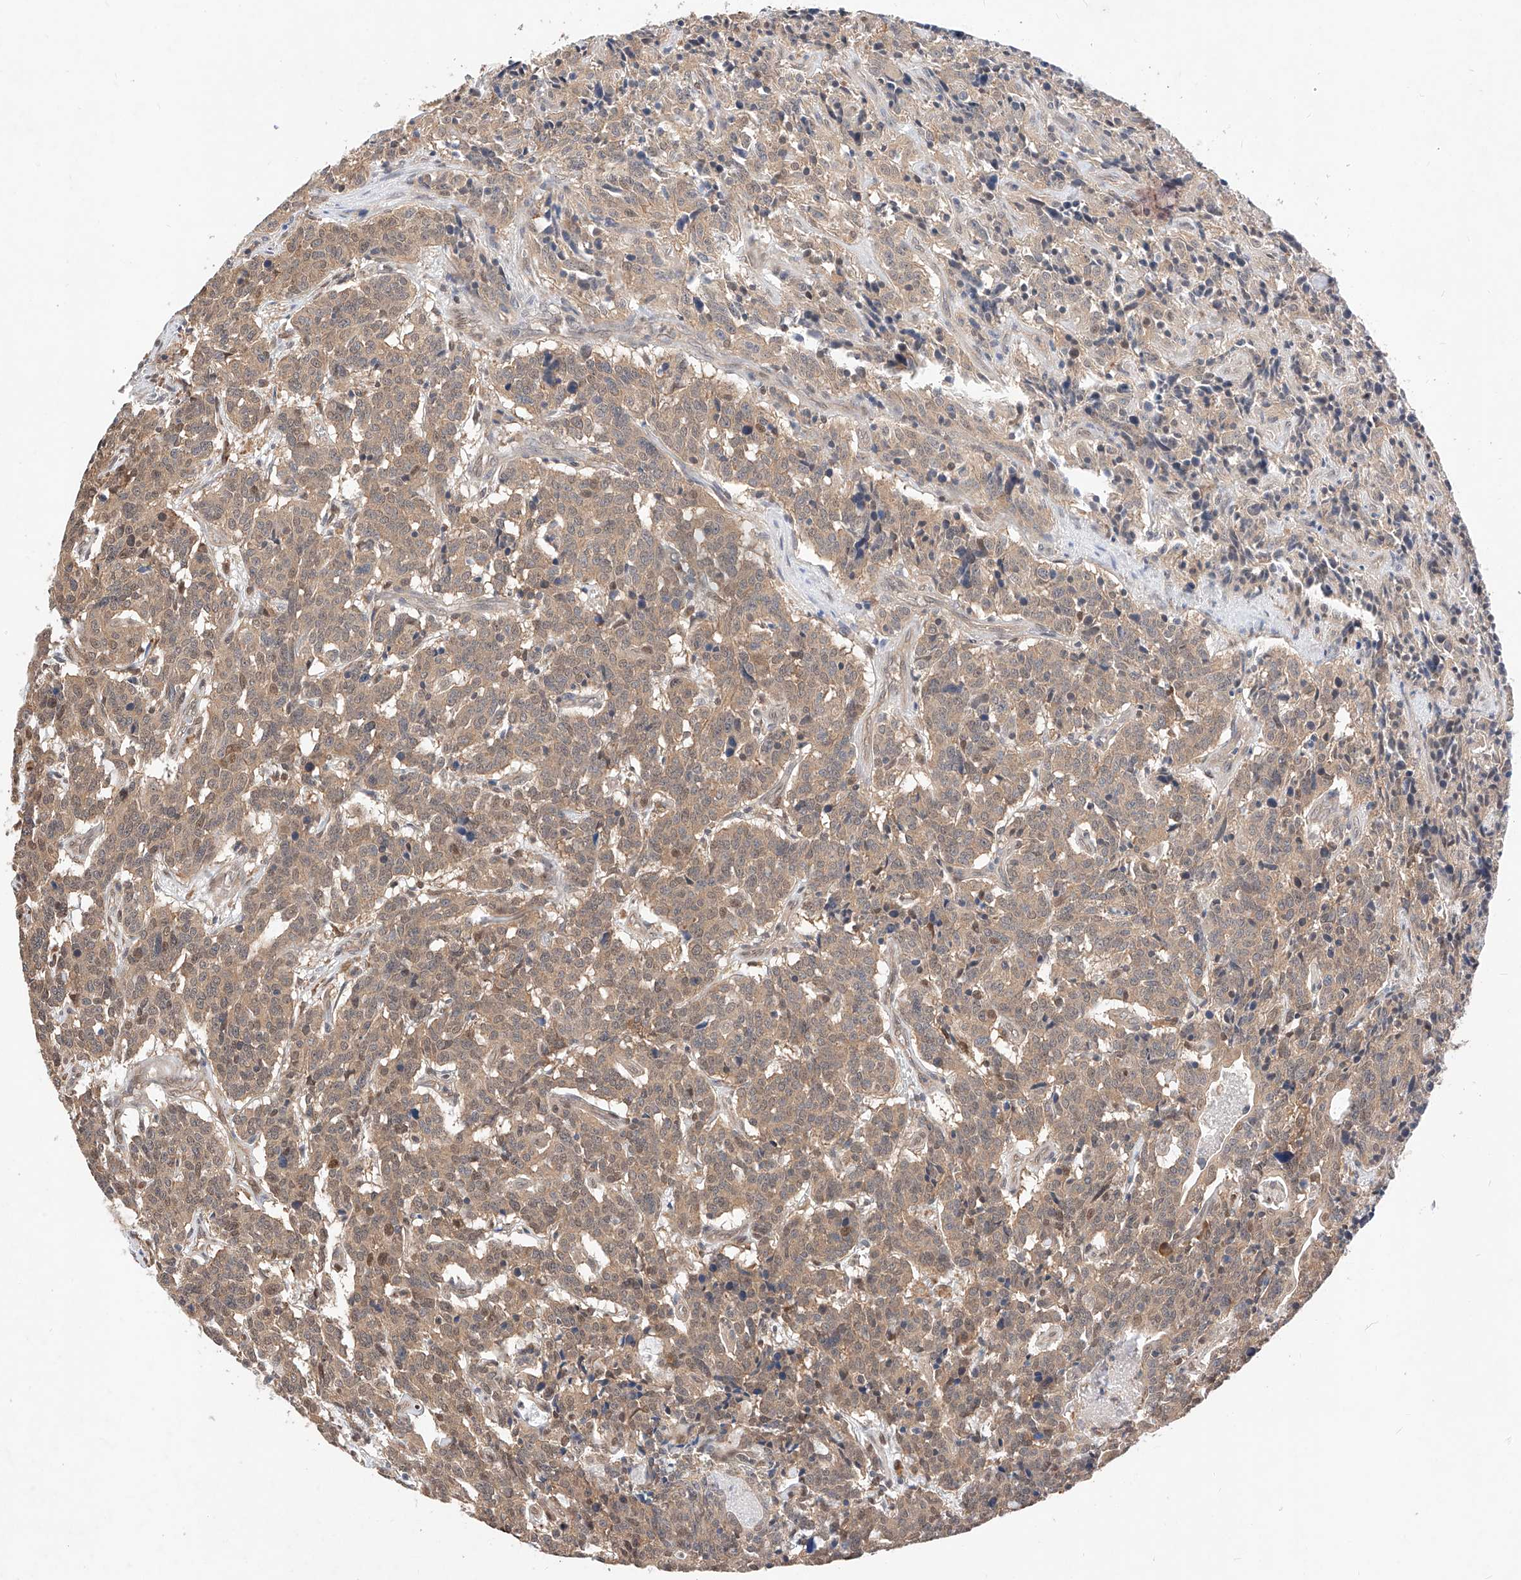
{"staining": {"intensity": "moderate", "quantity": "25%-75%", "location": "cytoplasmic/membranous,nuclear"}, "tissue": "carcinoid", "cell_type": "Tumor cells", "image_type": "cancer", "snomed": [{"axis": "morphology", "description": "Carcinoid, malignant, NOS"}, {"axis": "topography", "description": "Lung"}], "caption": "Brown immunohistochemical staining in human carcinoid exhibits moderate cytoplasmic/membranous and nuclear positivity in about 25%-75% of tumor cells.", "gene": "ZSCAN4", "patient": {"sex": "female", "age": 46}}